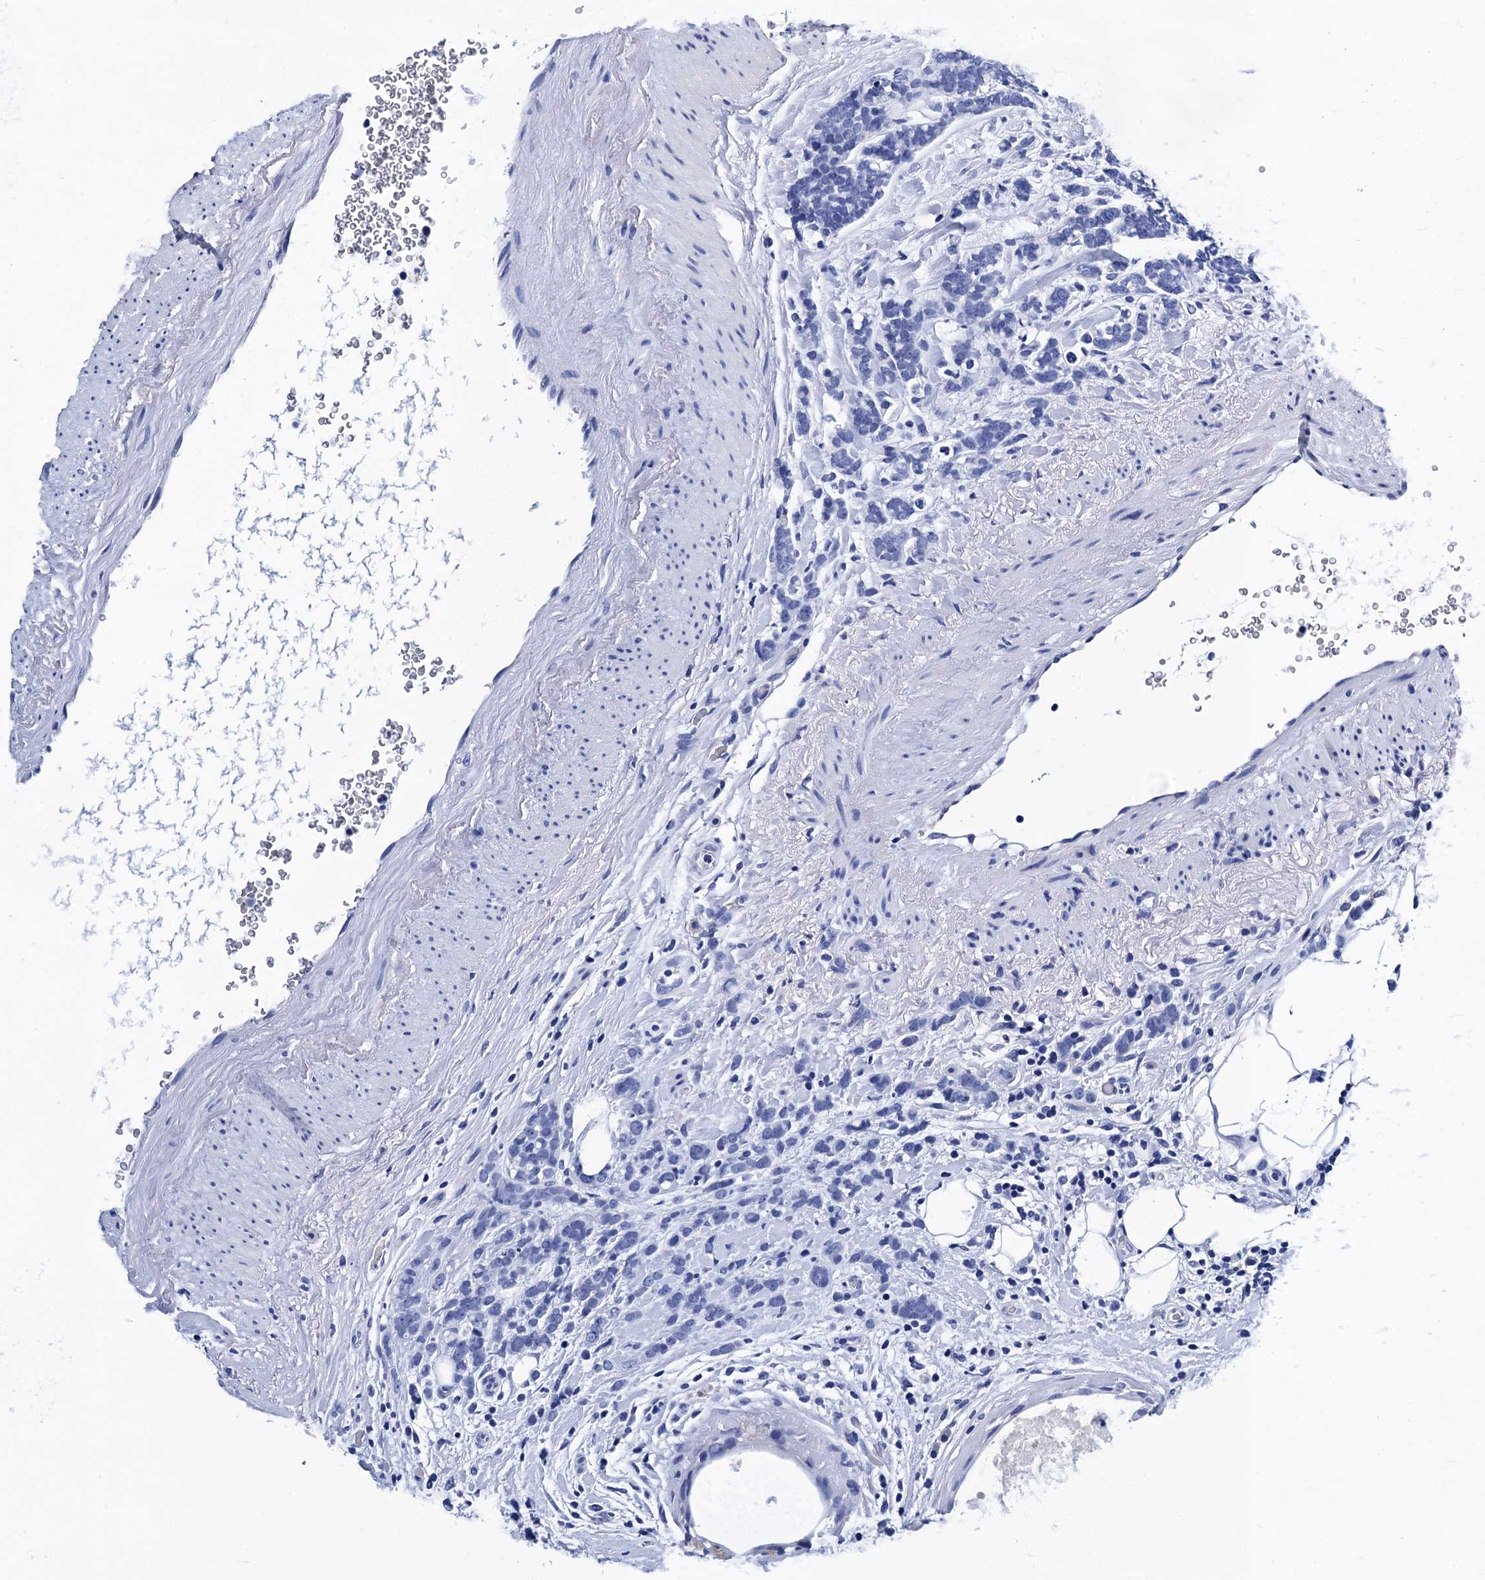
{"staining": {"intensity": "negative", "quantity": "none", "location": "none"}, "tissue": "breast cancer", "cell_type": "Tumor cells", "image_type": "cancer", "snomed": [{"axis": "morphology", "description": "Lobular carcinoma"}, {"axis": "topography", "description": "Breast"}], "caption": "Breast lobular carcinoma was stained to show a protein in brown. There is no significant positivity in tumor cells.", "gene": "MYBPC3", "patient": {"sex": "female", "age": 58}}